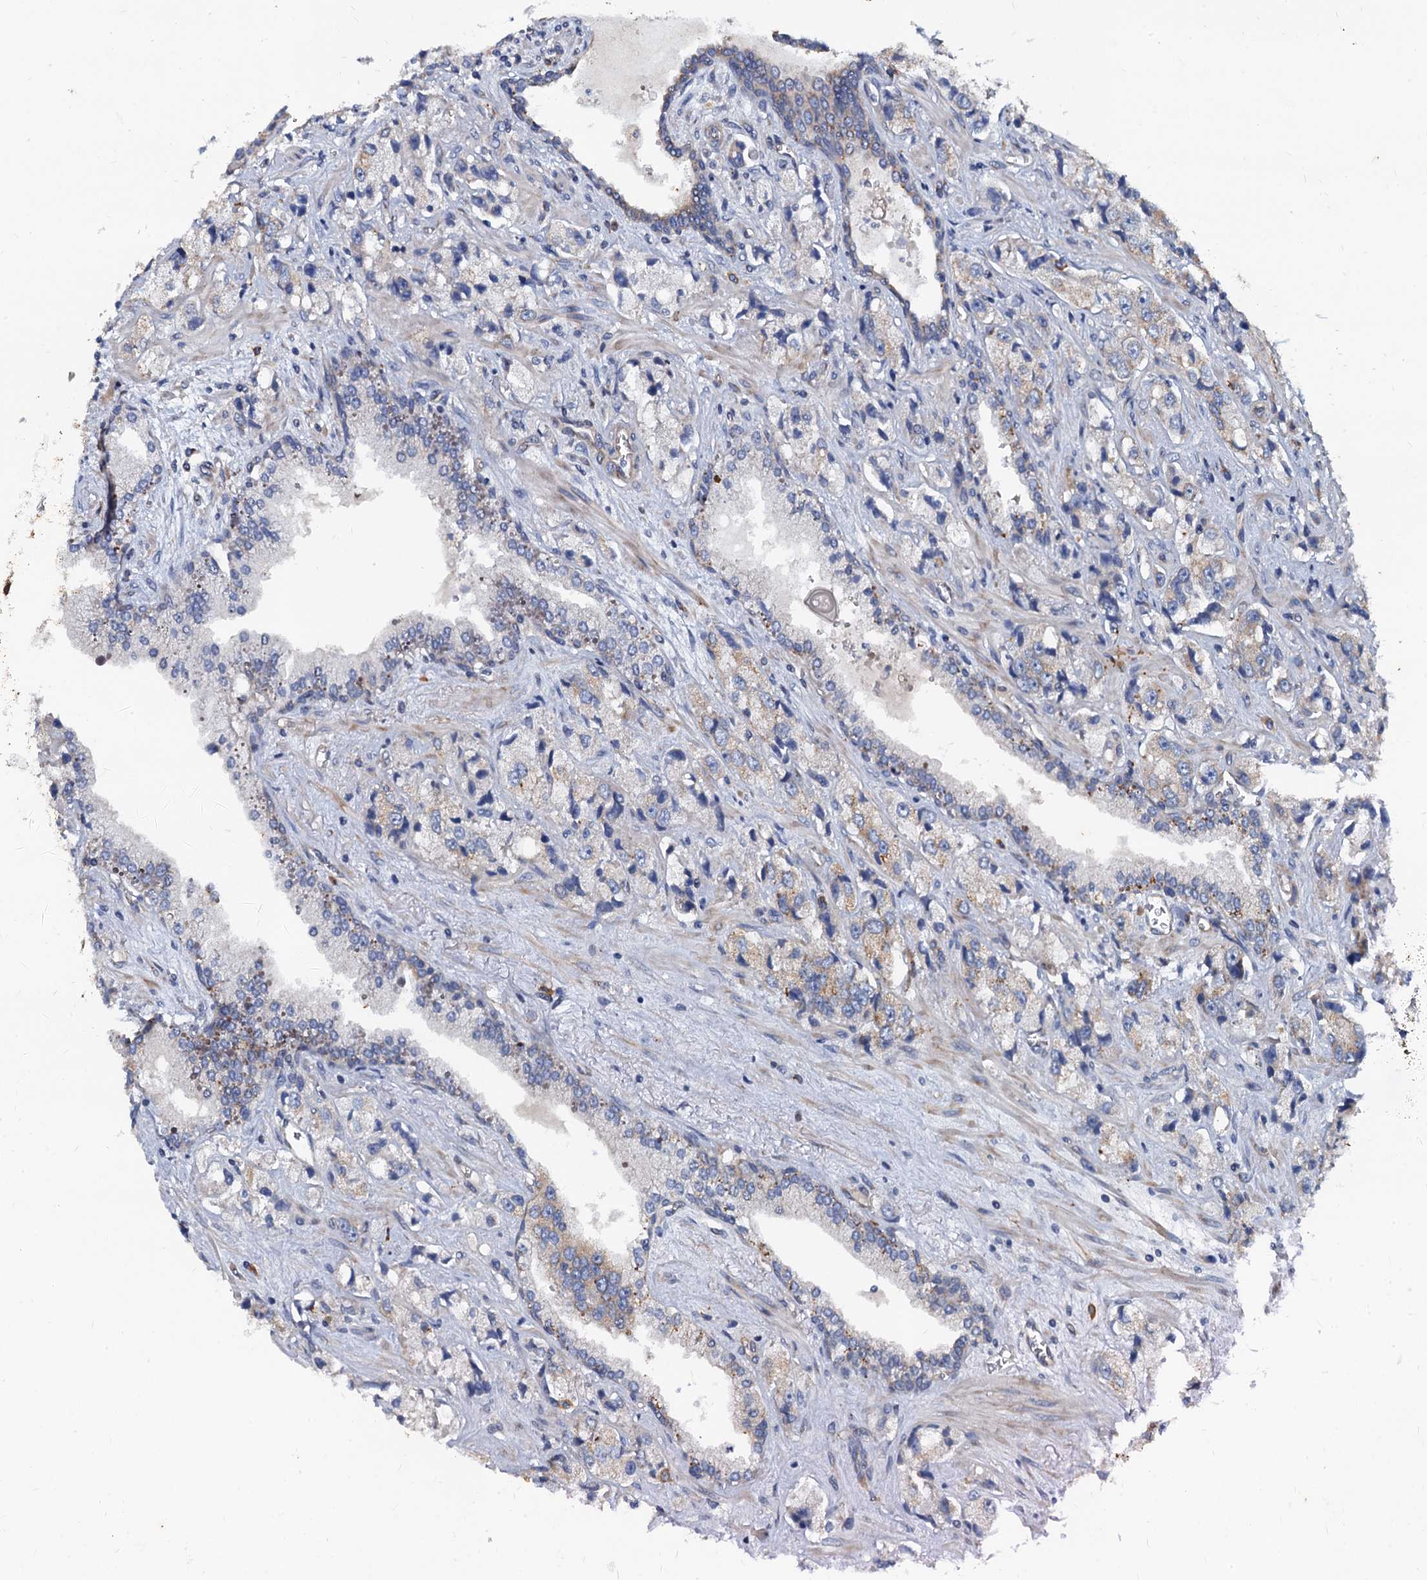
{"staining": {"intensity": "weak", "quantity": "<25%", "location": "cytoplasmic/membranous"}, "tissue": "prostate cancer", "cell_type": "Tumor cells", "image_type": "cancer", "snomed": [{"axis": "morphology", "description": "Adenocarcinoma, High grade"}, {"axis": "topography", "description": "Prostate"}], "caption": "An image of human prostate cancer (adenocarcinoma (high-grade)) is negative for staining in tumor cells.", "gene": "NGRN", "patient": {"sex": "male", "age": 74}}